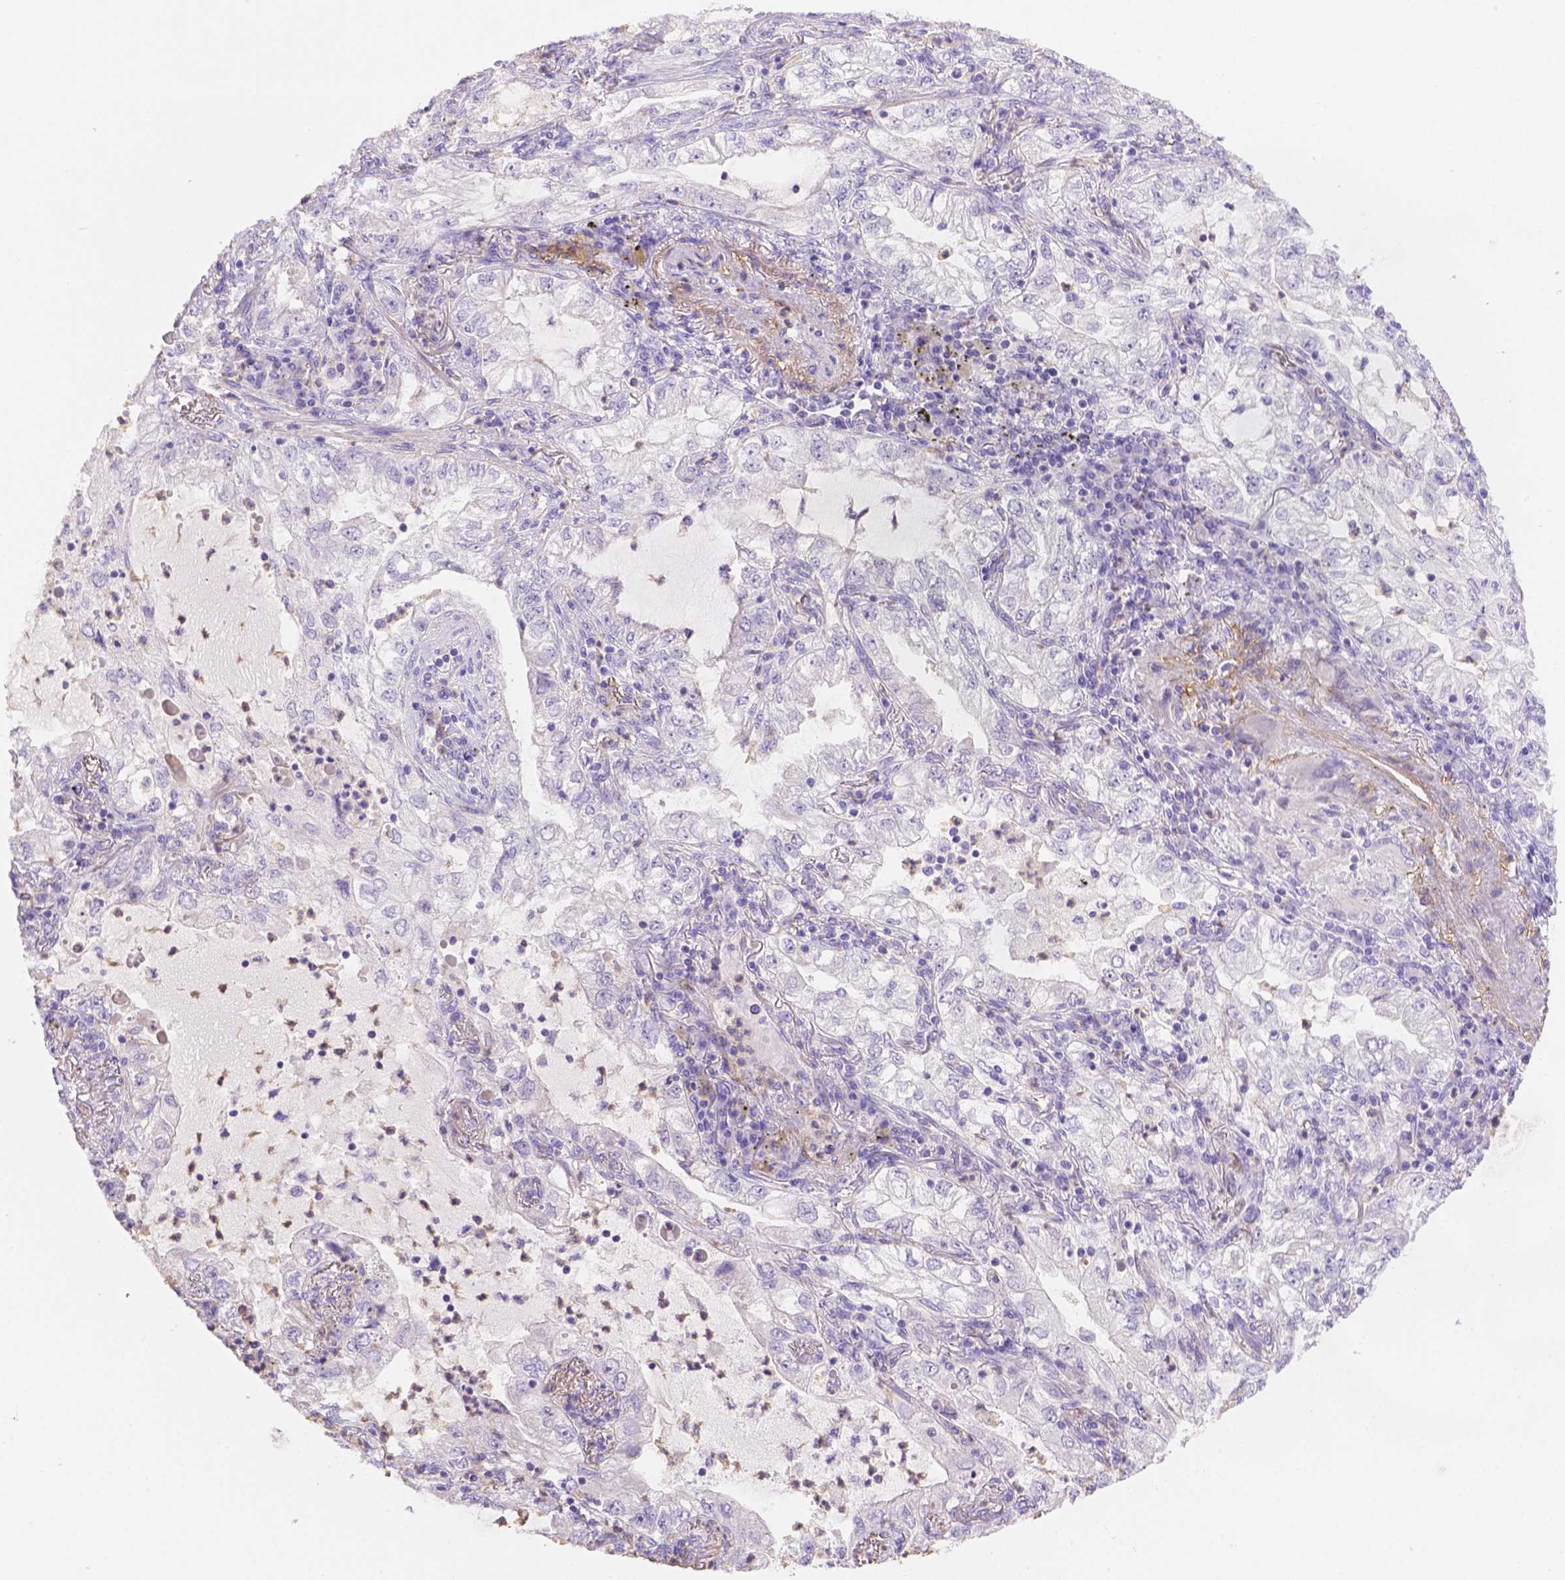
{"staining": {"intensity": "negative", "quantity": "none", "location": "none"}, "tissue": "lung cancer", "cell_type": "Tumor cells", "image_type": "cancer", "snomed": [{"axis": "morphology", "description": "Adenocarcinoma, NOS"}, {"axis": "topography", "description": "Lung"}], "caption": "Immunohistochemistry (IHC) micrograph of neoplastic tissue: lung cancer (adenocarcinoma) stained with DAB (3,3'-diaminobenzidine) demonstrates no significant protein positivity in tumor cells.", "gene": "NXPE2", "patient": {"sex": "female", "age": 73}}